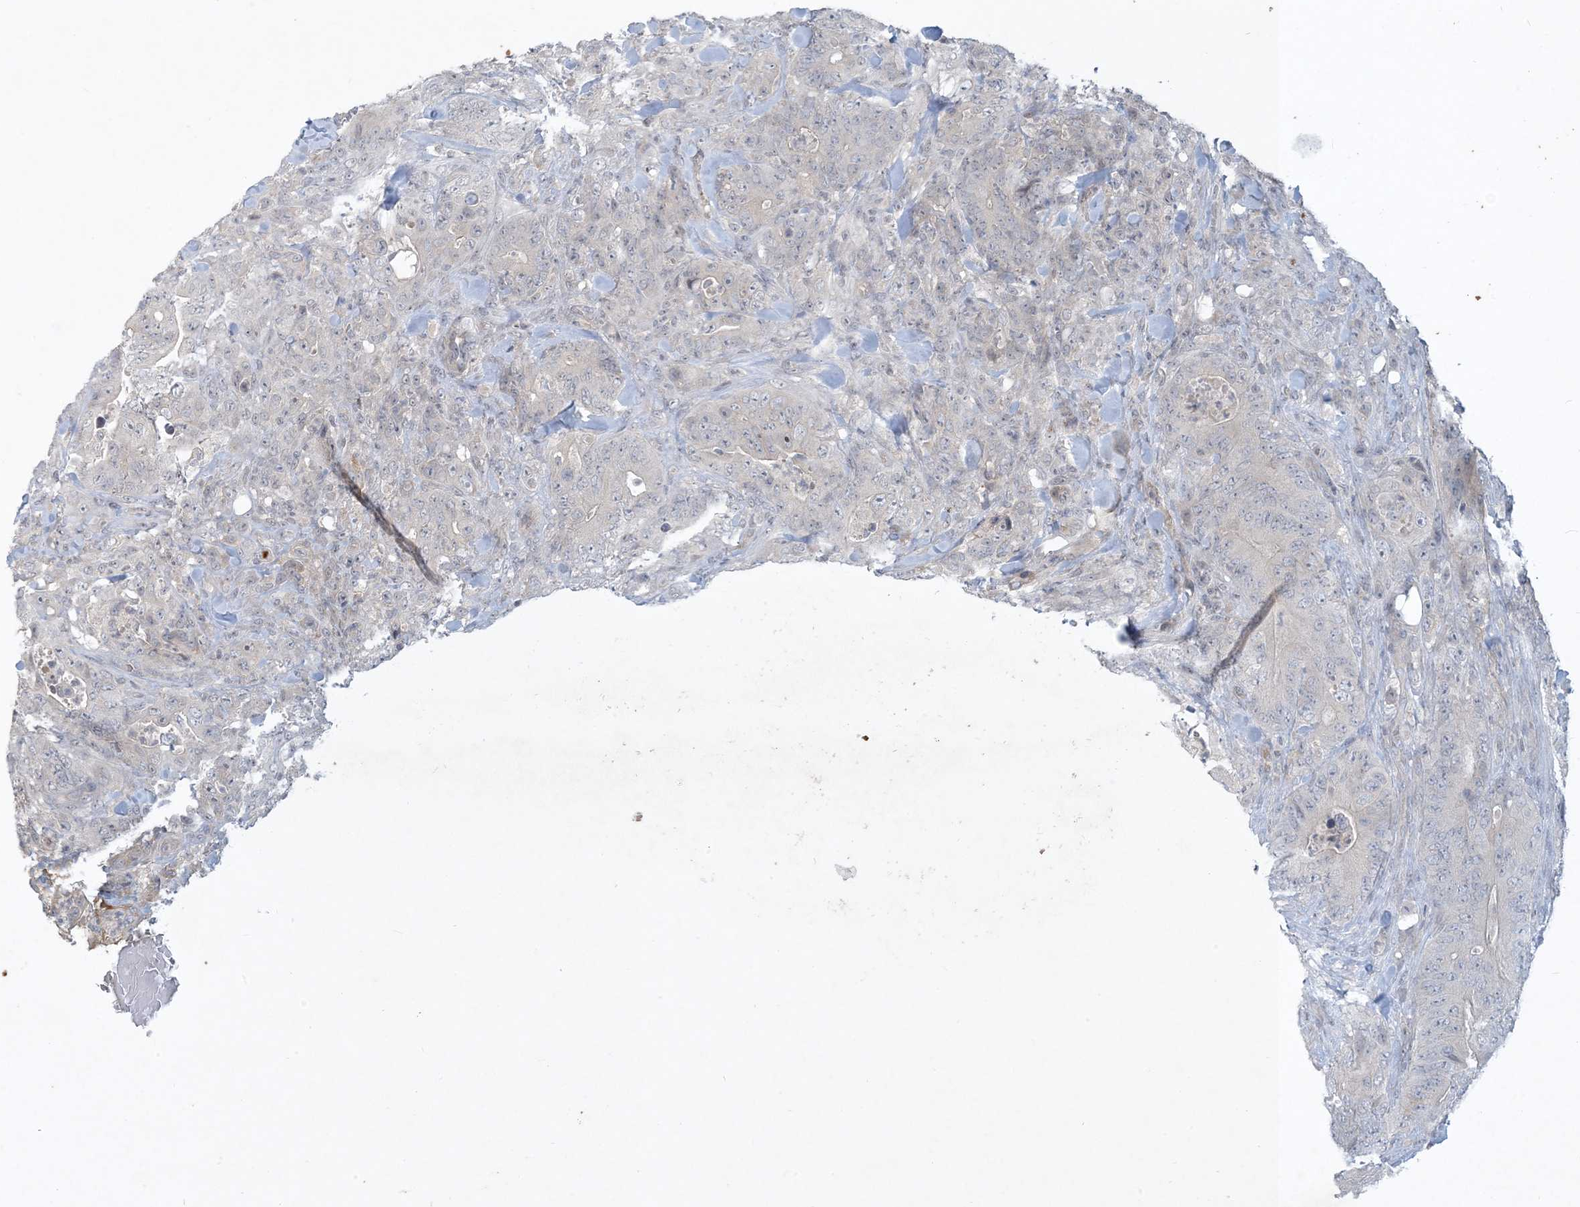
{"staining": {"intensity": "weak", "quantity": "25%-75%", "location": "cytoplasmic/membranous"}, "tissue": "colorectal cancer", "cell_type": "Tumor cells", "image_type": "cancer", "snomed": [{"axis": "morphology", "description": "Normal tissue, NOS"}, {"axis": "topography", "description": "Colon"}], "caption": "An image of human colorectal cancer stained for a protein demonstrates weak cytoplasmic/membranous brown staining in tumor cells.", "gene": "CDS1", "patient": {"sex": "female", "age": 82}}